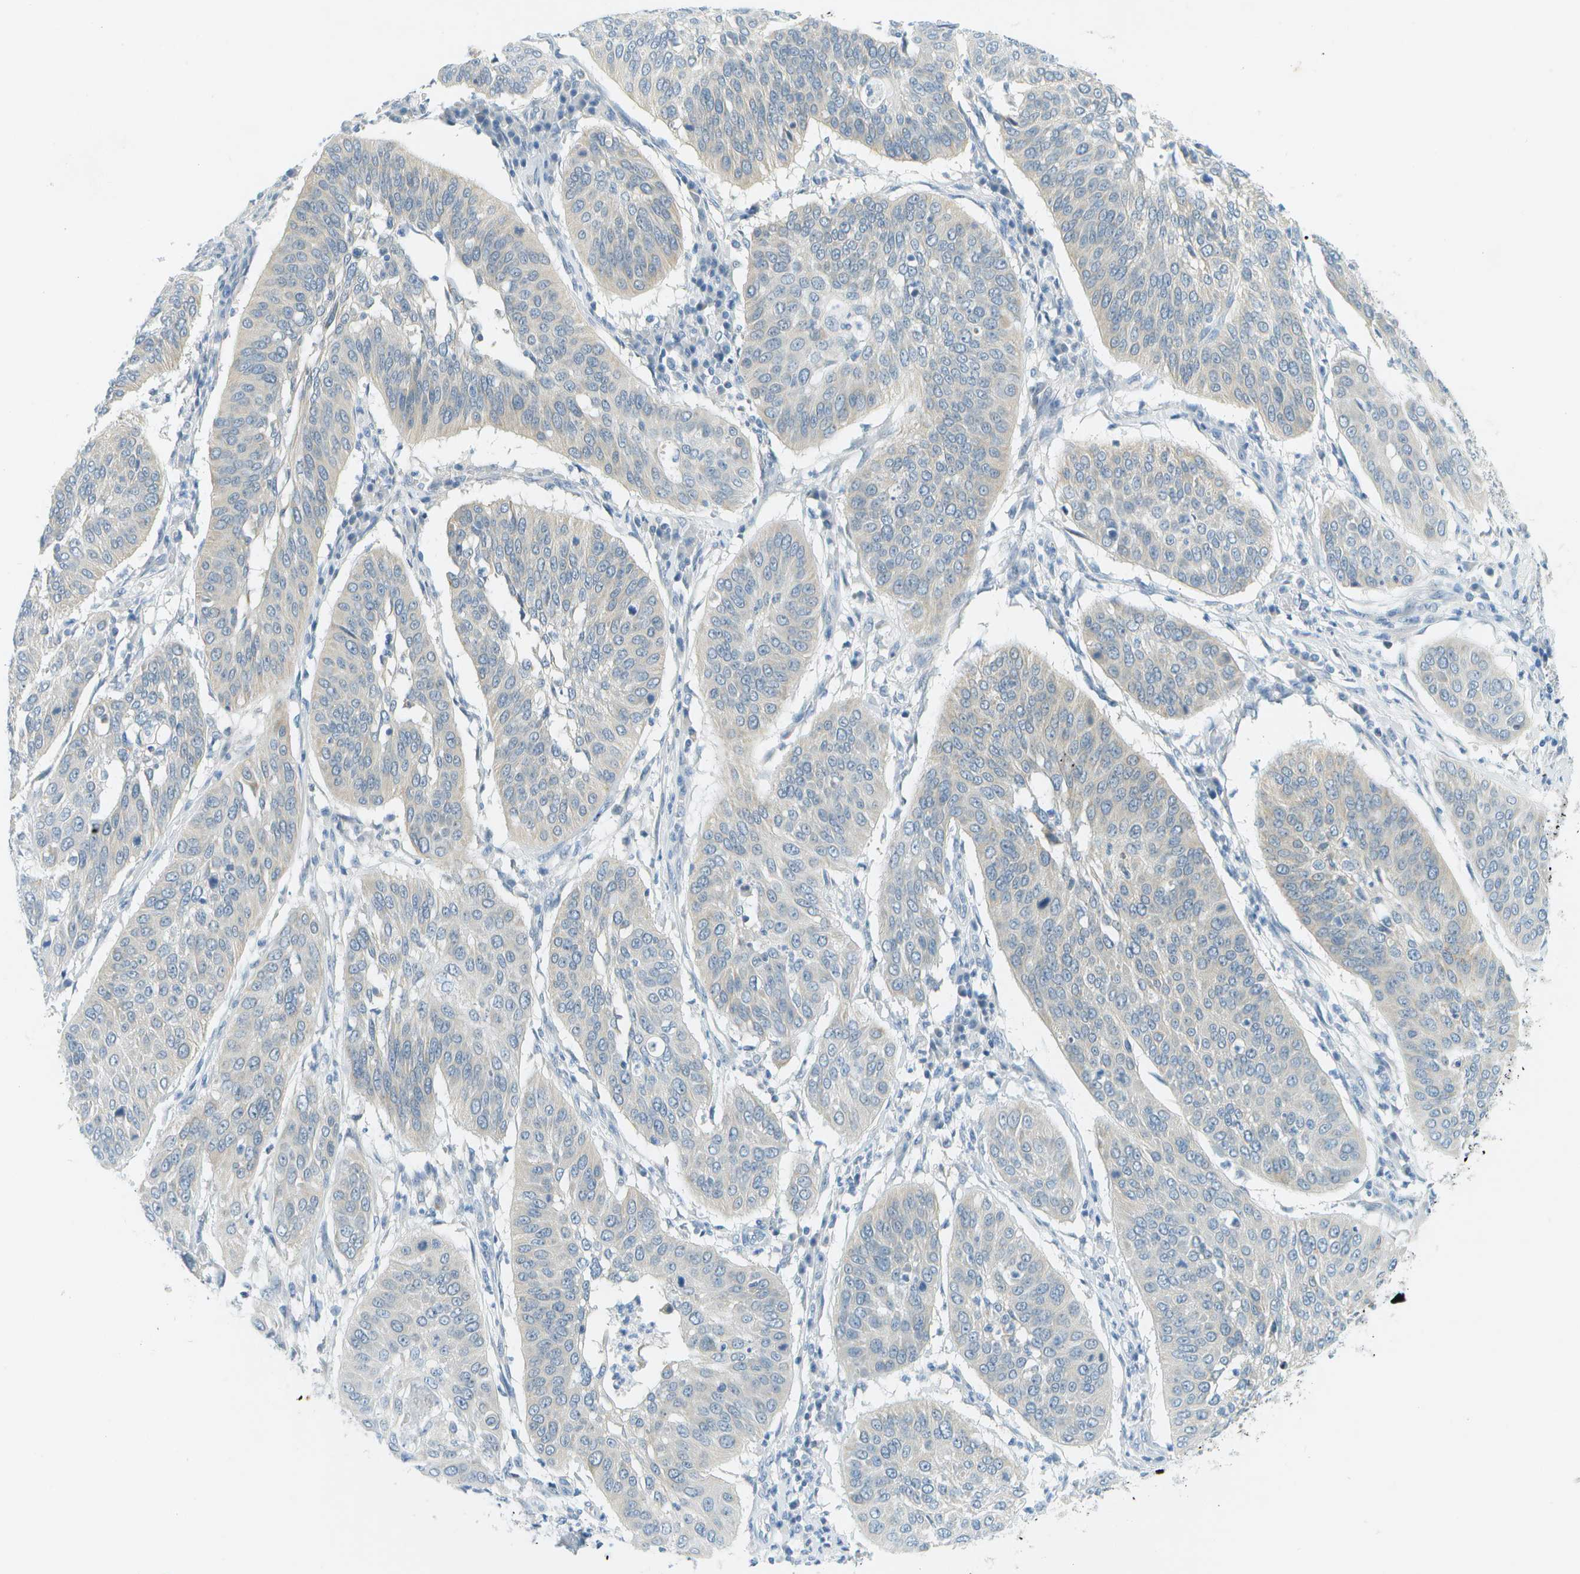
{"staining": {"intensity": "weak", "quantity": "<25%", "location": "cytoplasmic/membranous"}, "tissue": "cervical cancer", "cell_type": "Tumor cells", "image_type": "cancer", "snomed": [{"axis": "morphology", "description": "Normal tissue, NOS"}, {"axis": "morphology", "description": "Squamous cell carcinoma, NOS"}, {"axis": "topography", "description": "Cervix"}], "caption": "Photomicrograph shows no significant protein expression in tumor cells of cervical squamous cell carcinoma.", "gene": "SMYD5", "patient": {"sex": "female", "age": 39}}